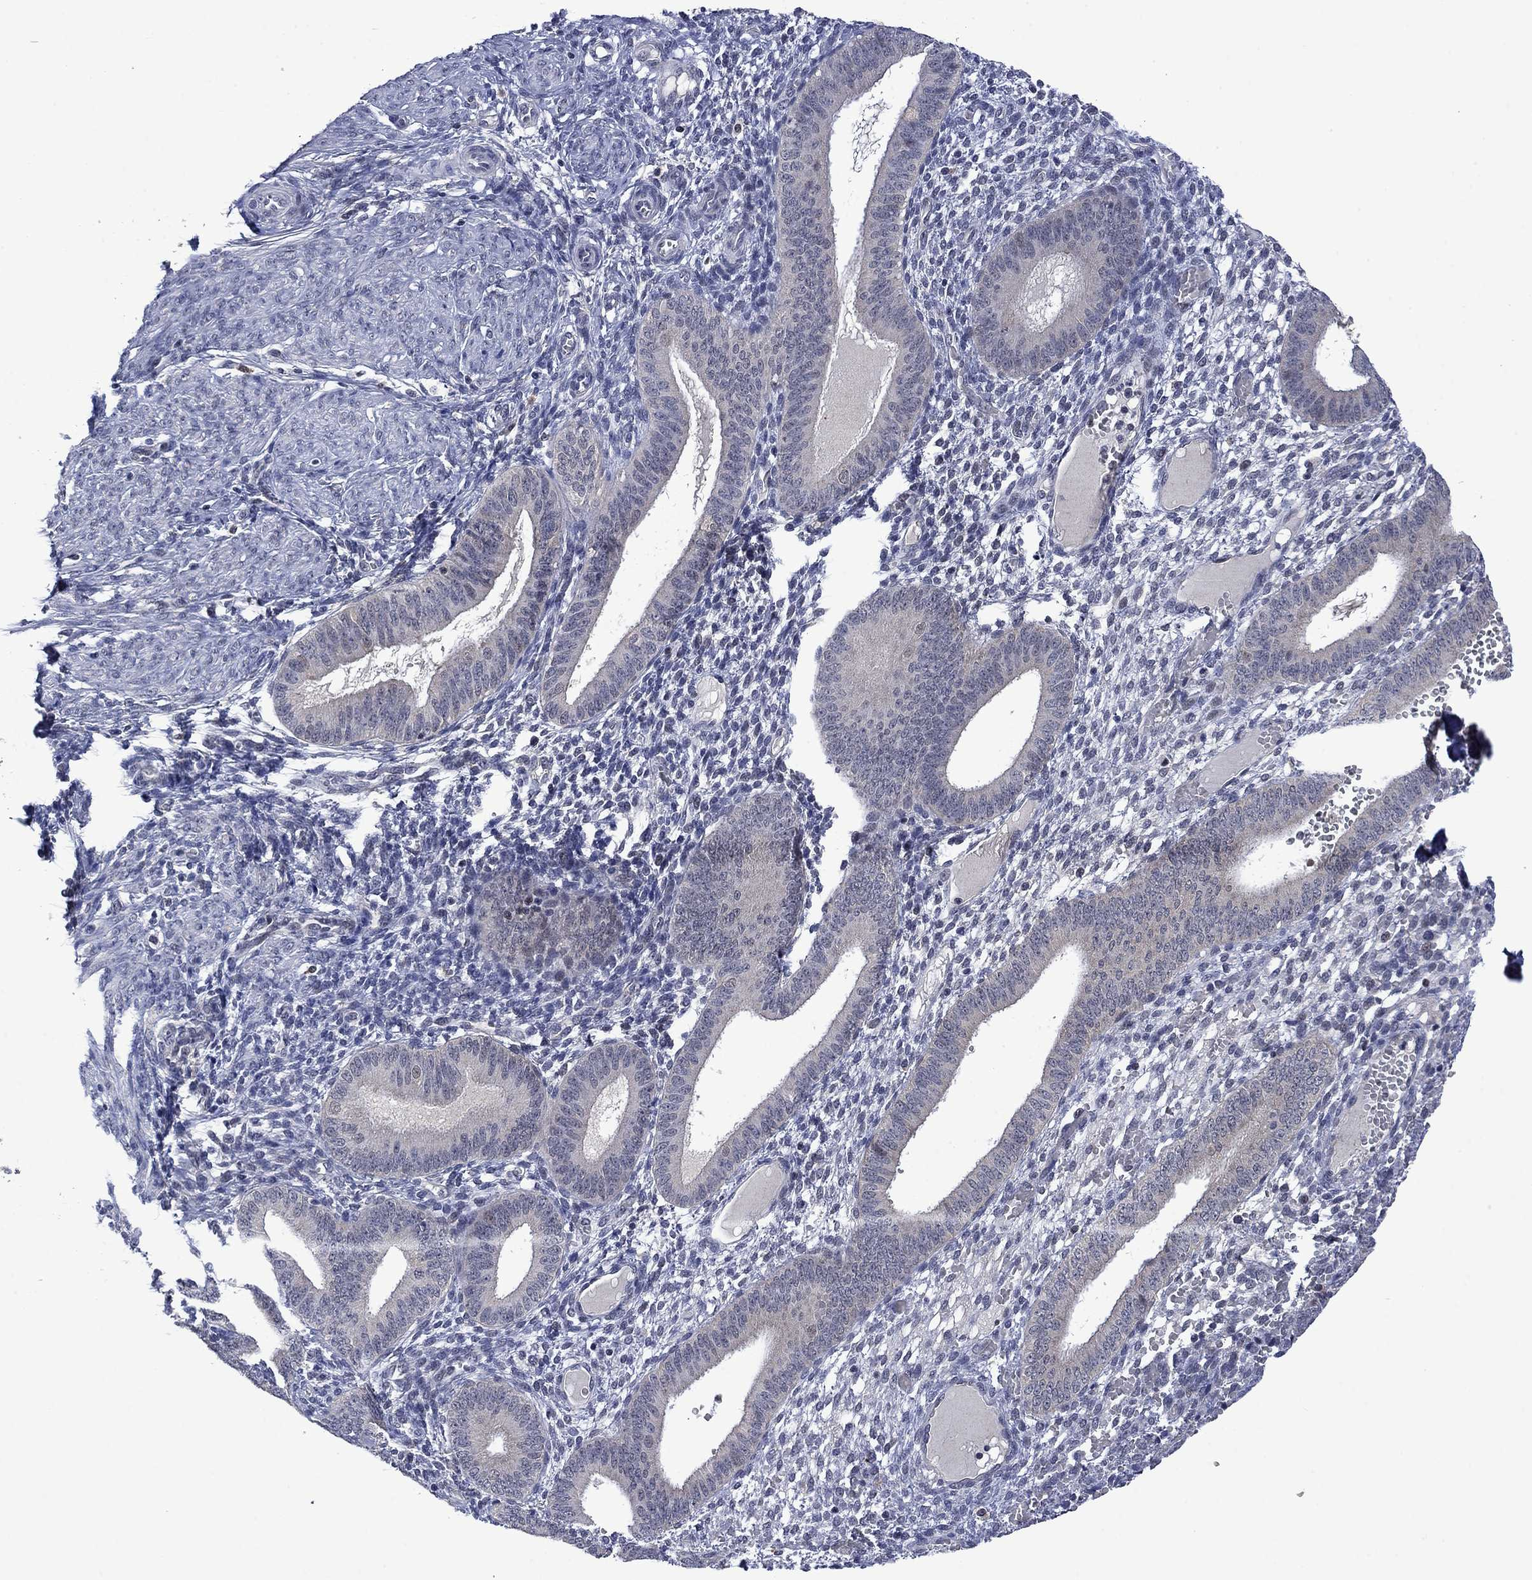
{"staining": {"intensity": "negative", "quantity": "none", "location": "none"}, "tissue": "endometrium", "cell_type": "Cells in endometrial stroma", "image_type": "normal", "snomed": [{"axis": "morphology", "description": "Normal tissue, NOS"}, {"axis": "topography", "description": "Endometrium"}], "caption": "Protein analysis of unremarkable endometrium displays no significant staining in cells in endometrial stroma.", "gene": "PHKA1", "patient": {"sex": "female", "age": 42}}